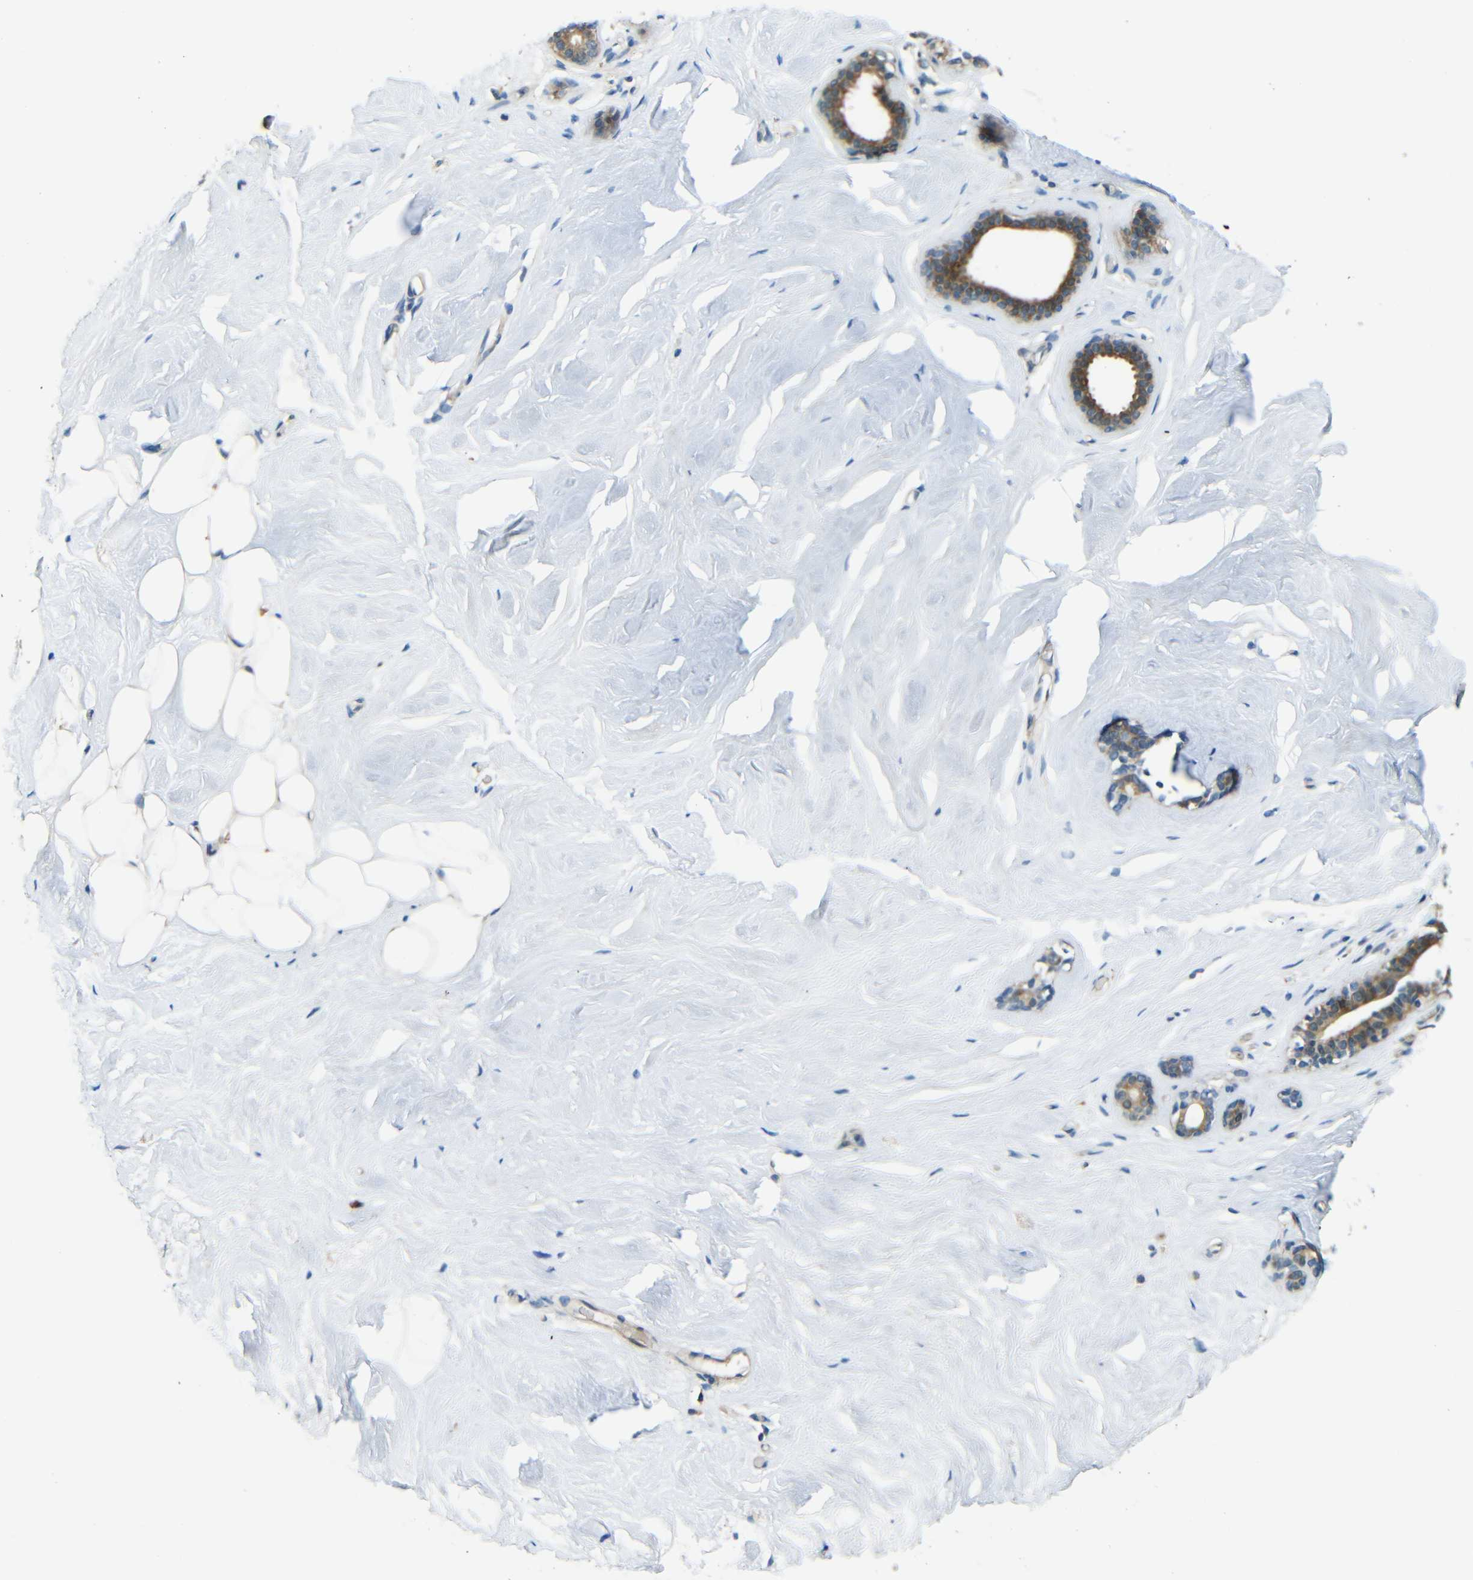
{"staining": {"intensity": "negative", "quantity": "none", "location": "none"}, "tissue": "breast", "cell_type": "Adipocytes", "image_type": "normal", "snomed": [{"axis": "morphology", "description": "Normal tissue, NOS"}, {"axis": "topography", "description": "Breast"}], "caption": "This is a image of IHC staining of normal breast, which shows no positivity in adipocytes. (Stains: DAB IHC with hematoxylin counter stain, Microscopy: brightfield microscopy at high magnification).", "gene": "FNDC3A", "patient": {"sex": "female", "age": 75}}